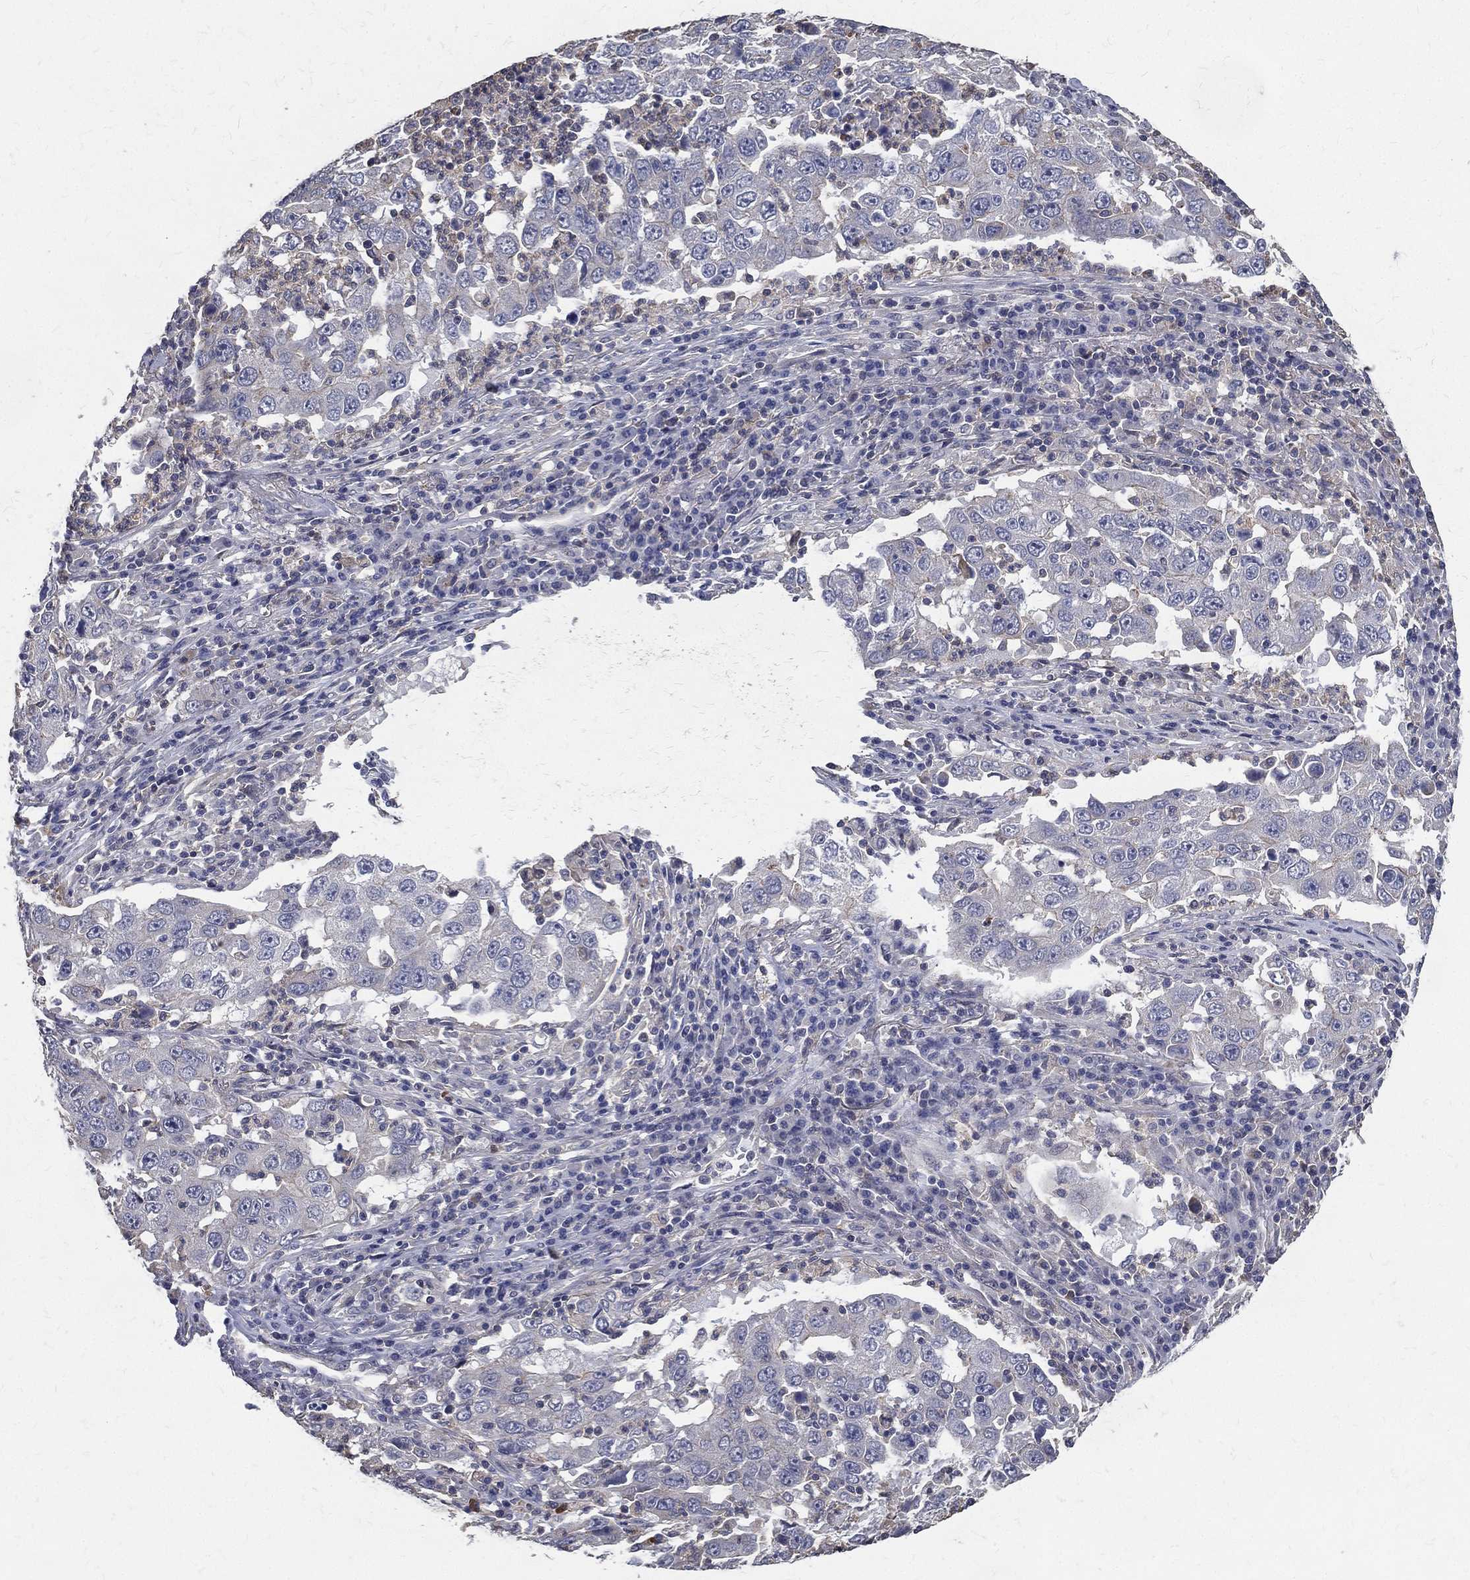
{"staining": {"intensity": "negative", "quantity": "none", "location": "none"}, "tissue": "lung cancer", "cell_type": "Tumor cells", "image_type": "cancer", "snomed": [{"axis": "morphology", "description": "Adenocarcinoma, NOS"}, {"axis": "topography", "description": "Lung"}], "caption": "This is a micrograph of IHC staining of adenocarcinoma (lung), which shows no positivity in tumor cells. Brightfield microscopy of IHC stained with DAB (brown) and hematoxylin (blue), captured at high magnification.", "gene": "SERPINB2", "patient": {"sex": "male", "age": 73}}